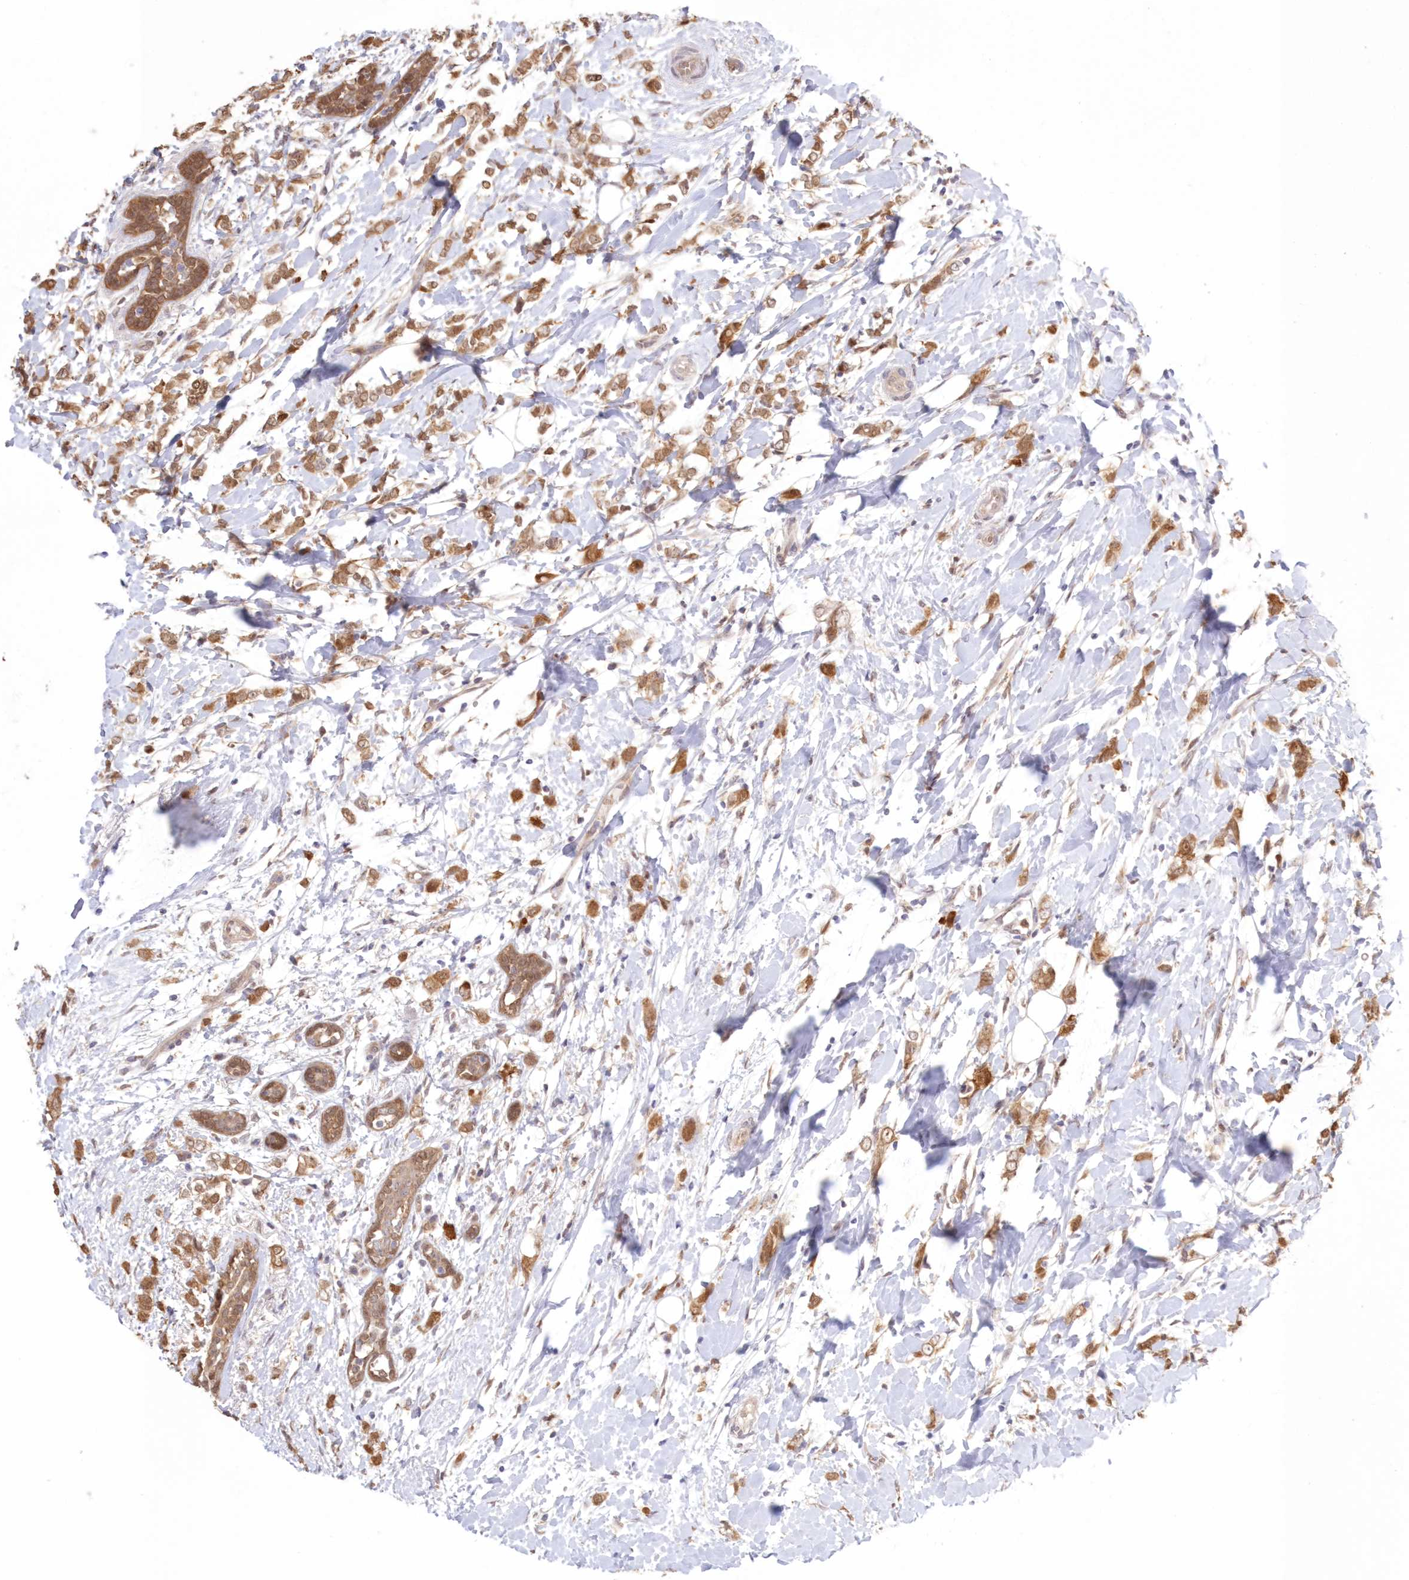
{"staining": {"intensity": "moderate", "quantity": ">75%", "location": "cytoplasmic/membranous"}, "tissue": "breast cancer", "cell_type": "Tumor cells", "image_type": "cancer", "snomed": [{"axis": "morphology", "description": "Normal tissue, NOS"}, {"axis": "morphology", "description": "Lobular carcinoma"}, {"axis": "topography", "description": "Breast"}], "caption": "A brown stain highlights moderate cytoplasmic/membranous positivity of a protein in human lobular carcinoma (breast) tumor cells. (Brightfield microscopy of DAB IHC at high magnification).", "gene": "RNPEP", "patient": {"sex": "female", "age": 47}}